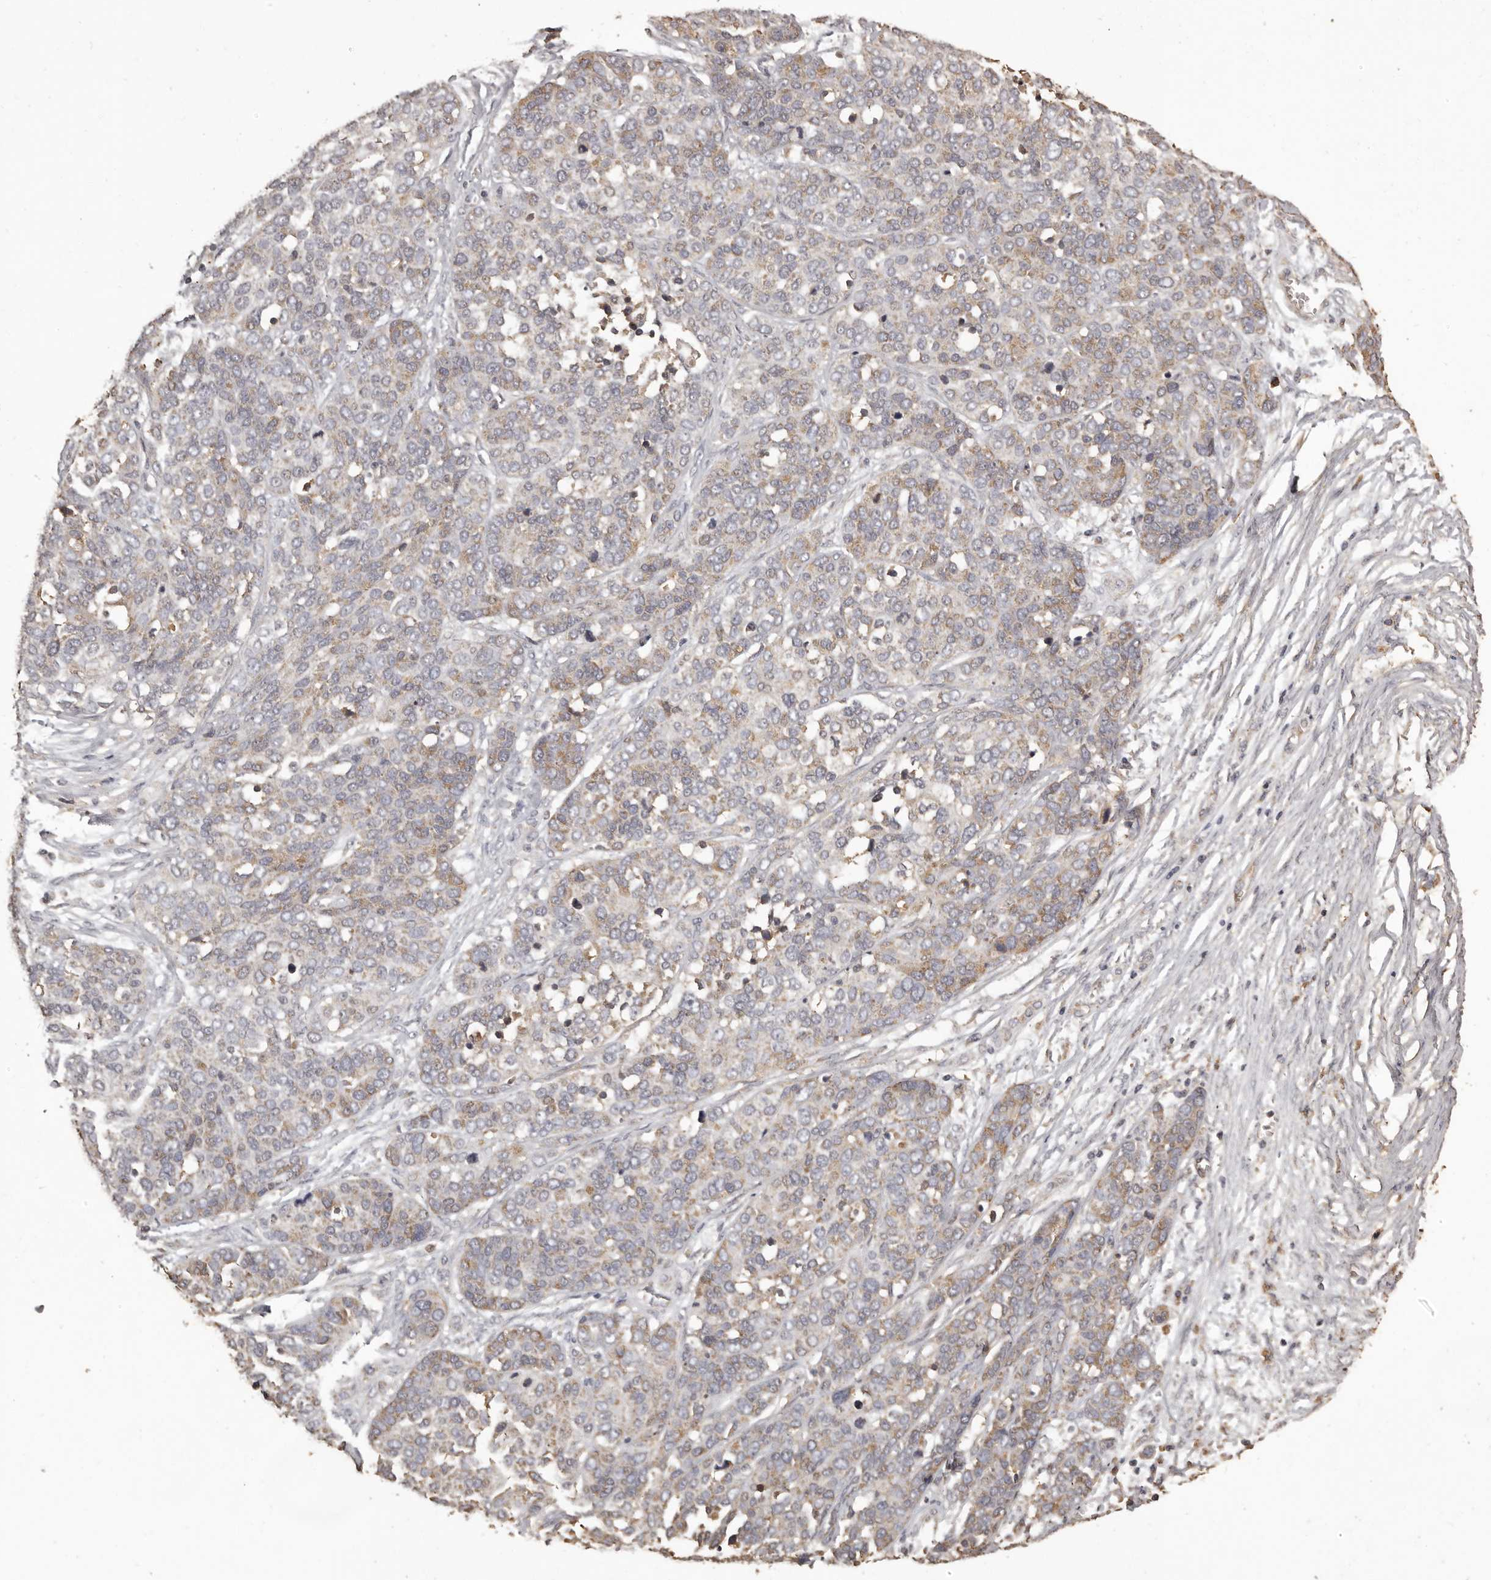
{"staining": {"intensity": "moderate", "quantity": "<25%", "location": "cytoplasmic/membranous"}, "tissue": "ovarian cancer", "cell_type": "Tumor cells", "image_type": "cancer", "snomed": [{"axis": "morphology", "description": "Cystadenocarcinoma, serous, NOS"}, {"axis": "topography", "description": "Ovary"}], "caption": "This is an image of immunohistochemistry staining of serous cystadenocarcinoma (ovarian), which shows moderate expression in the cytoplasmic/membranous of tumor cells.", "gene": "MGAT5", "patient": {"sex": "female", "age": 44}}